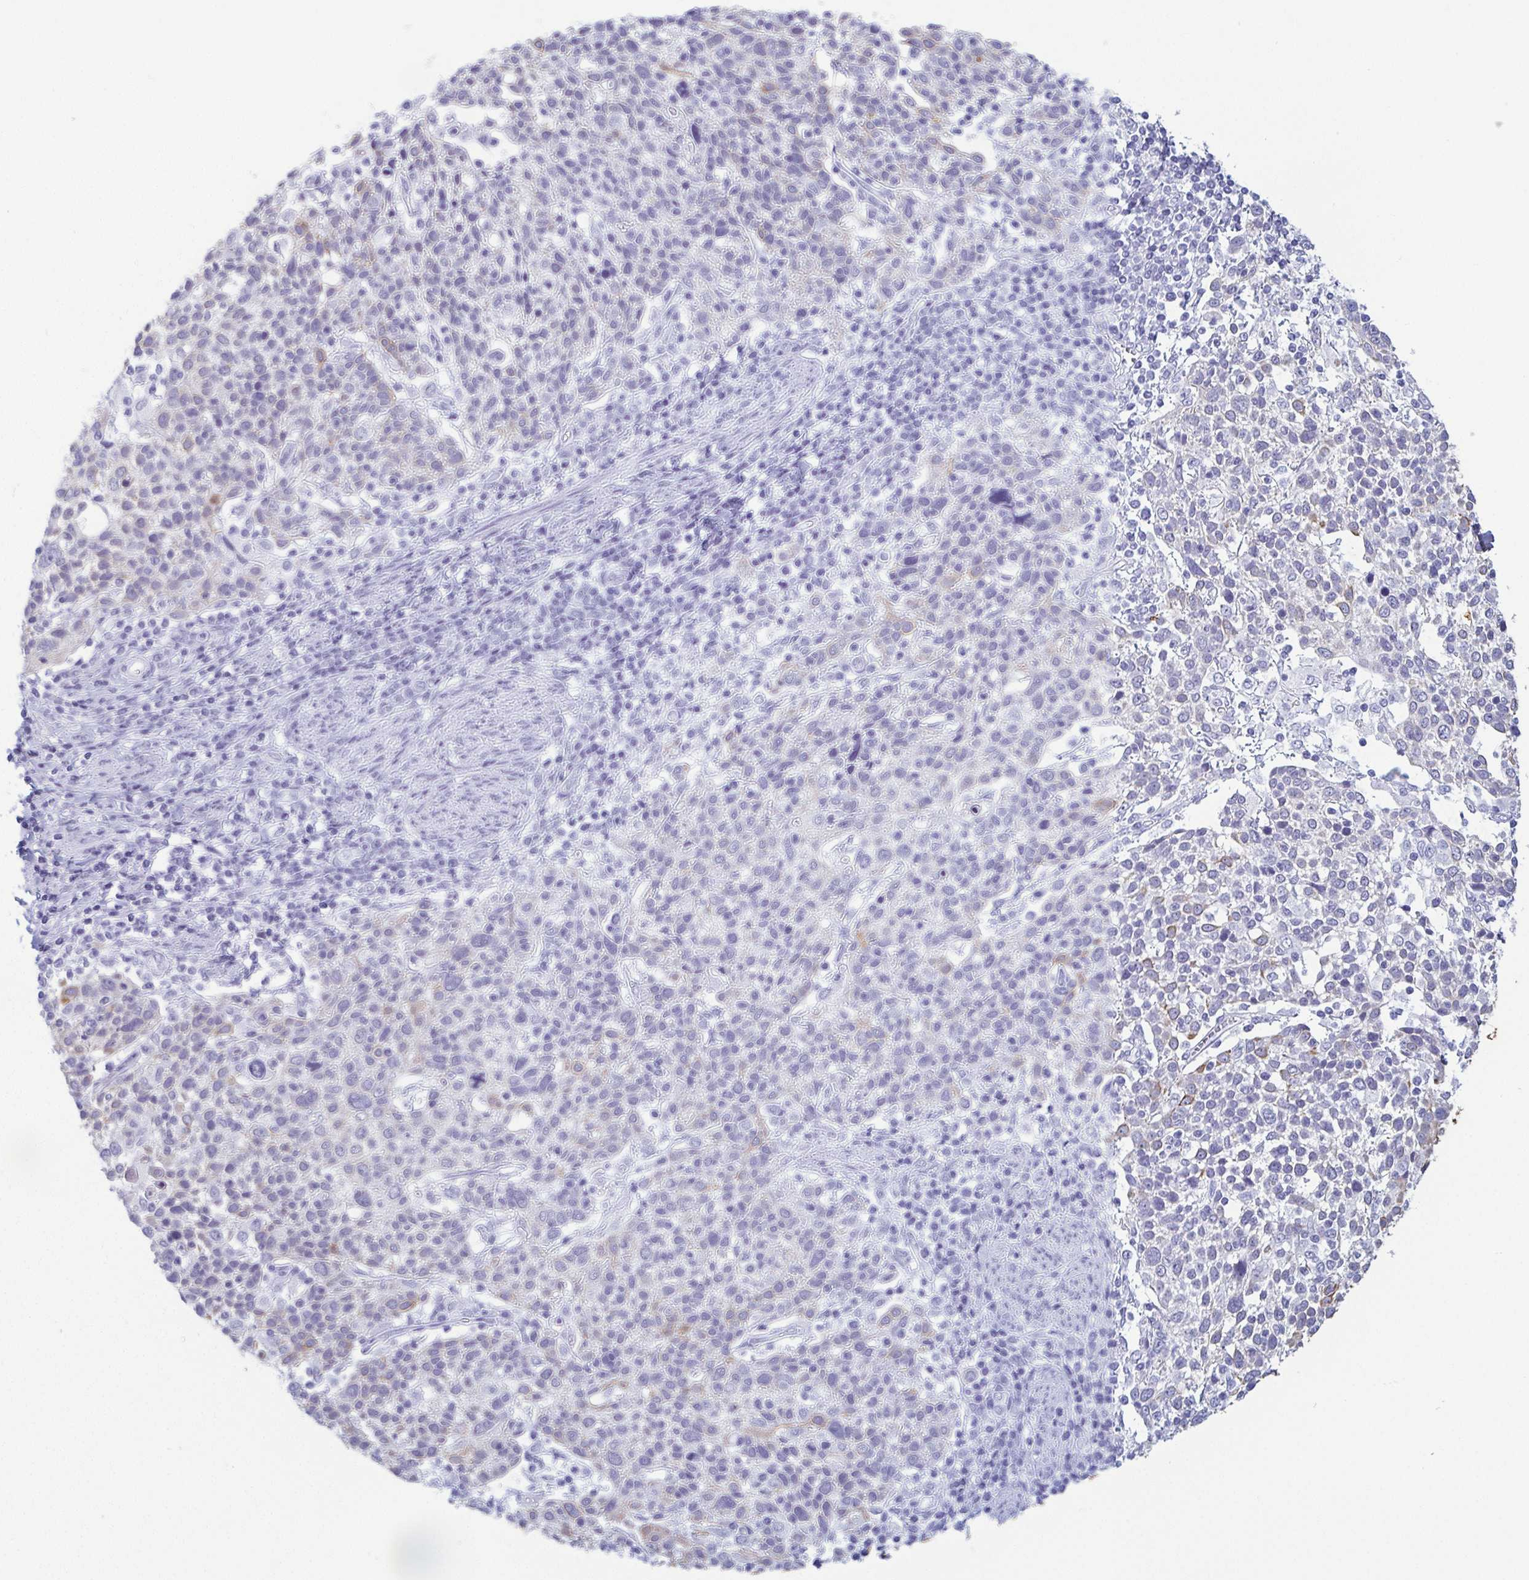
{"staining": {"intensity": "weak", "quantity": "25%-75%", "location": "cytoplasmic/membranous"}, "tissue": "cervical cancer", "cell_type": "Tumor cells", "image_type": "cancer", "snomed": [{"axis": "morphology", "description": "Squamous cell carcinoma, NOS"}, {"axis": "topography", "description": "Cervix"}], "caption": "Weak cytoplasmic/membranous staining is identified in approximately 25%-75% of tumor cells in cervical squamous cell carcinoma.", "gene": "KRT10", "patient": {"sex": "female", "age": 61}}